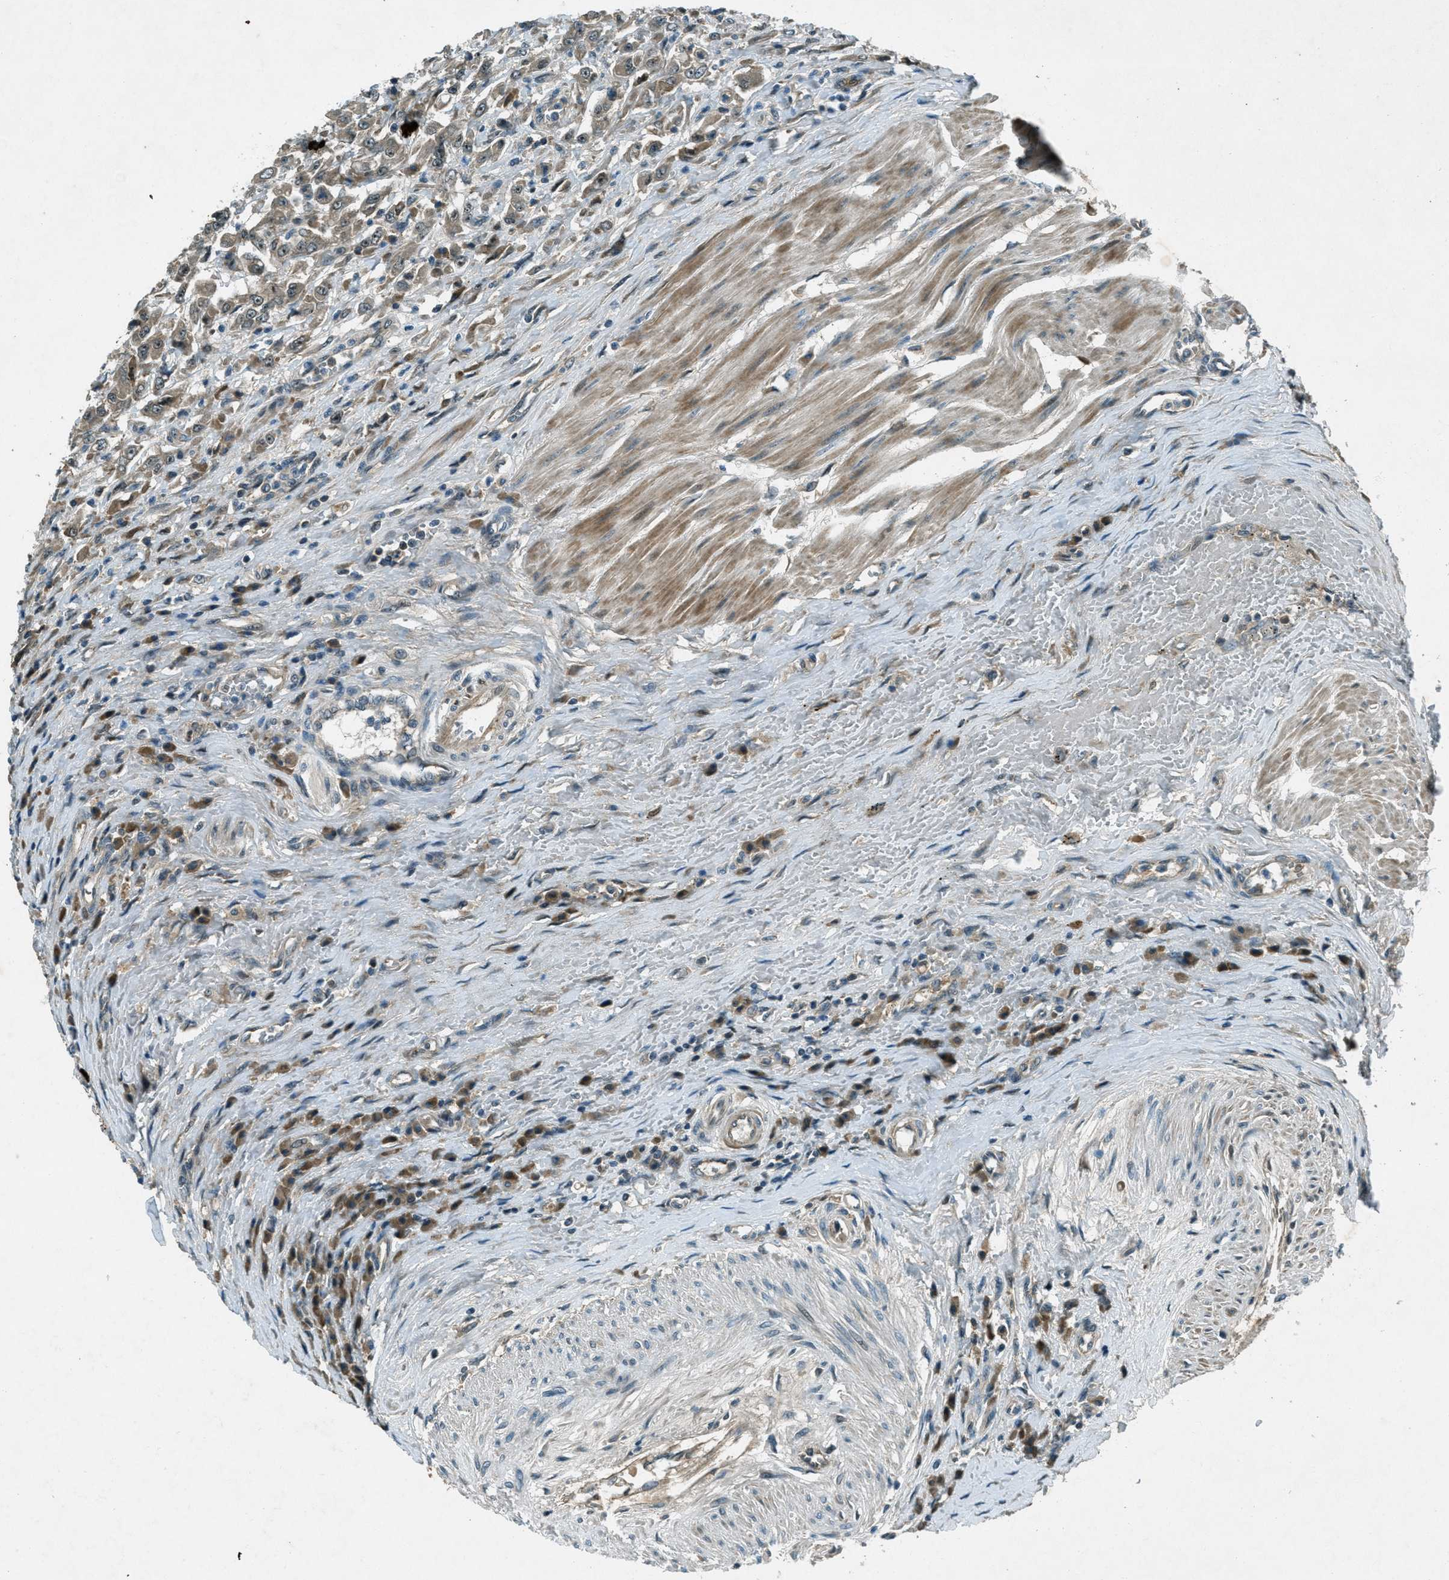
{"staining": {"intensity": "negative", "quantity": "none", "location": "none"}, "tissue": "urothelial cancer", "cell_type": "Tumor cells", "image_type": "cancer", "snomed": [{"axis": "morphology", "description": "Urothelial carcinoma, High grade"}, {"axis": "topography", "description": "Urinary bladder"}], "caption": "Histopathology image shows no significant protein expression in tumor cells of urothelial cancer.", "gene": "STK11", "patient": {"sex": "male", "age": 46}}